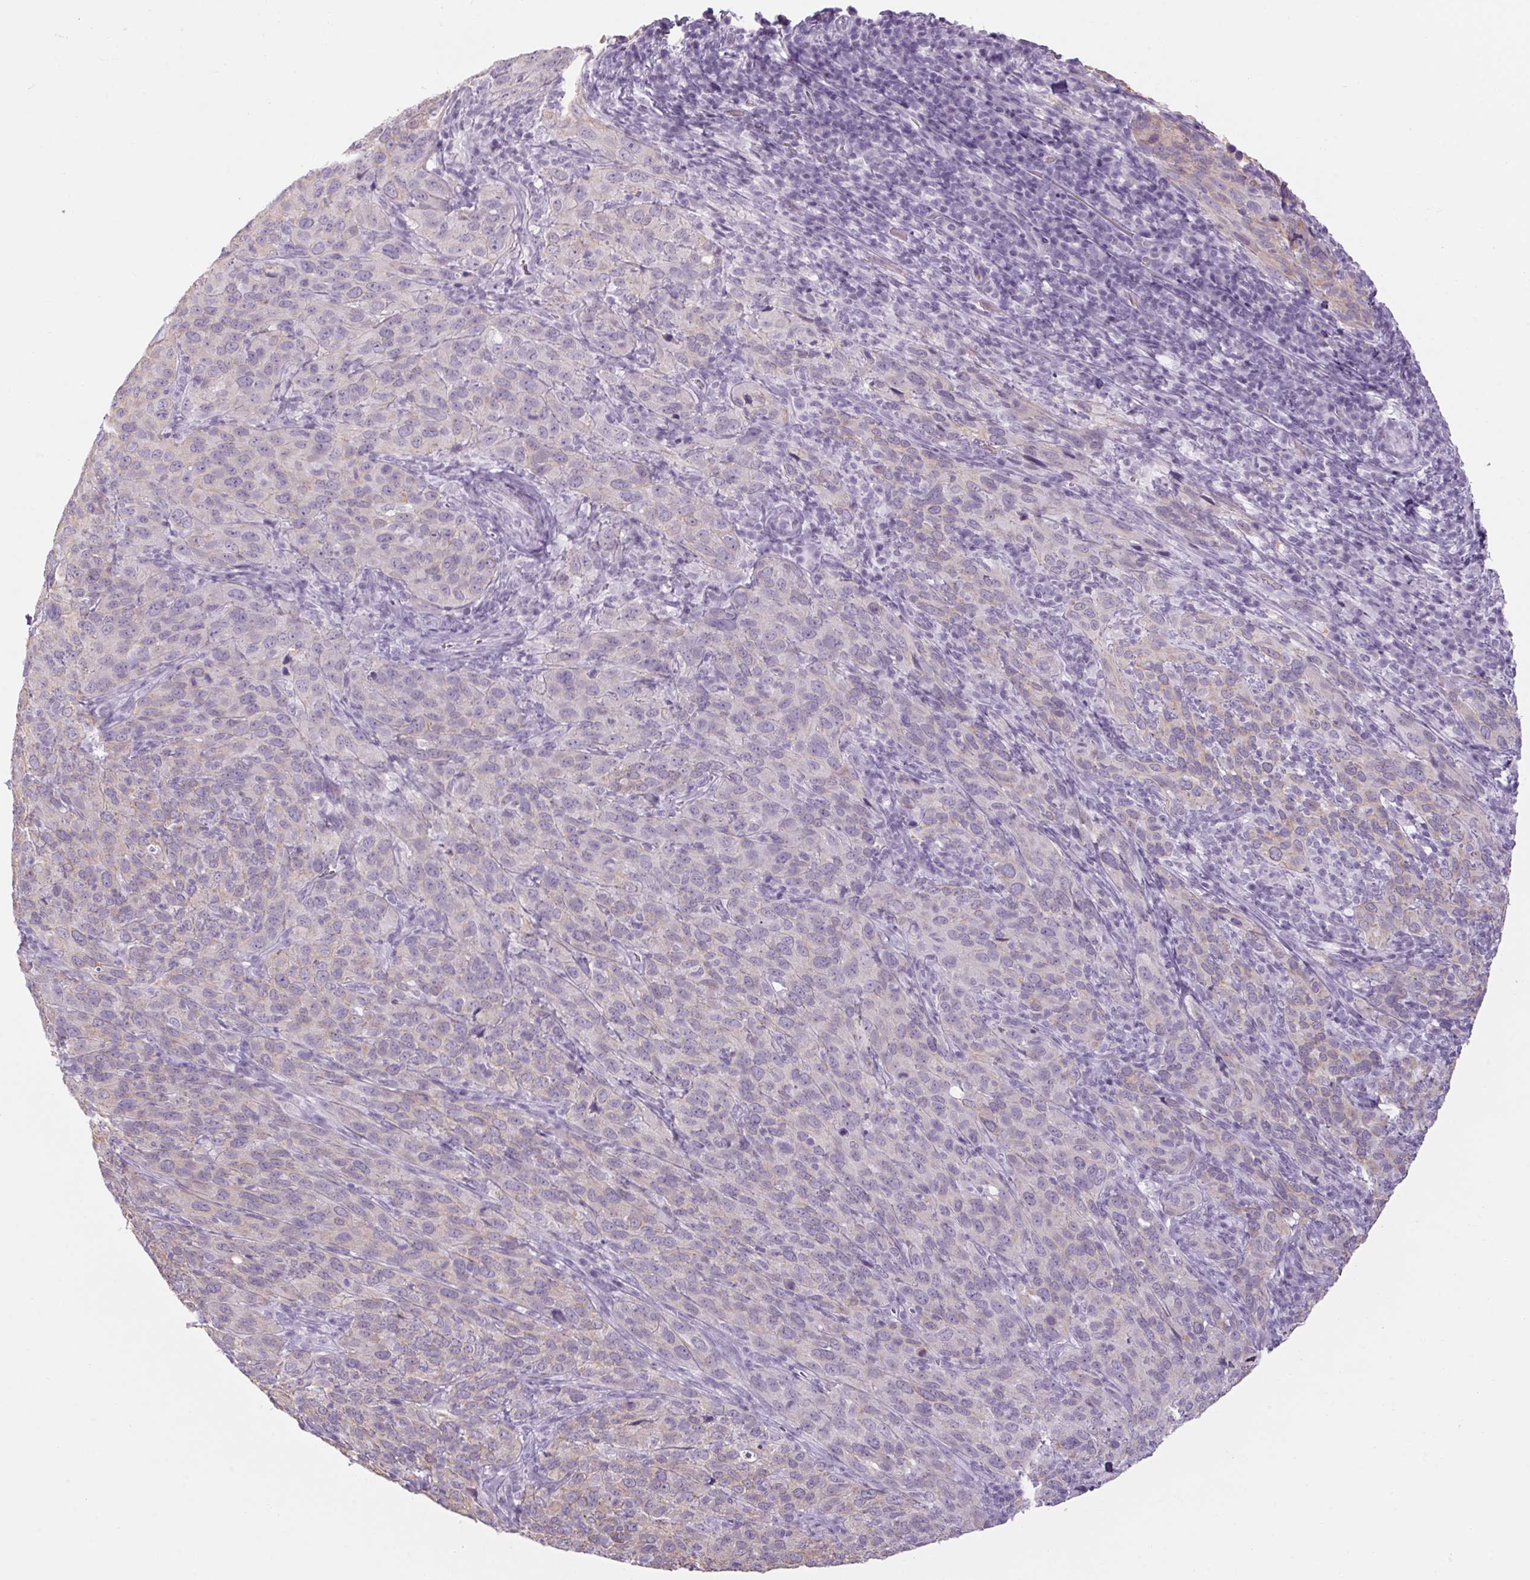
{"staining": {"intensity": "weak", "quantity": "<25%", "location": "cytoplasmic/membranous"}, "tissue": "cervical cancer", "cell_type": "Tumor cells", "image_type": "cancer", "snomed": [{"axis": "morphology", "description": "Normal tissue, NOS"}, {"axis": "morphology", "description": "Squamous cell carcinoma, NOS"}, {"axis": "topography", "description": "Cervix"}], "caption": "Protein analysis of cervical squamous cell carcinoma shows no significant expression in tumor cells.", "gene": "RPTN", "patient": {"sex": "female", "age": 51}}